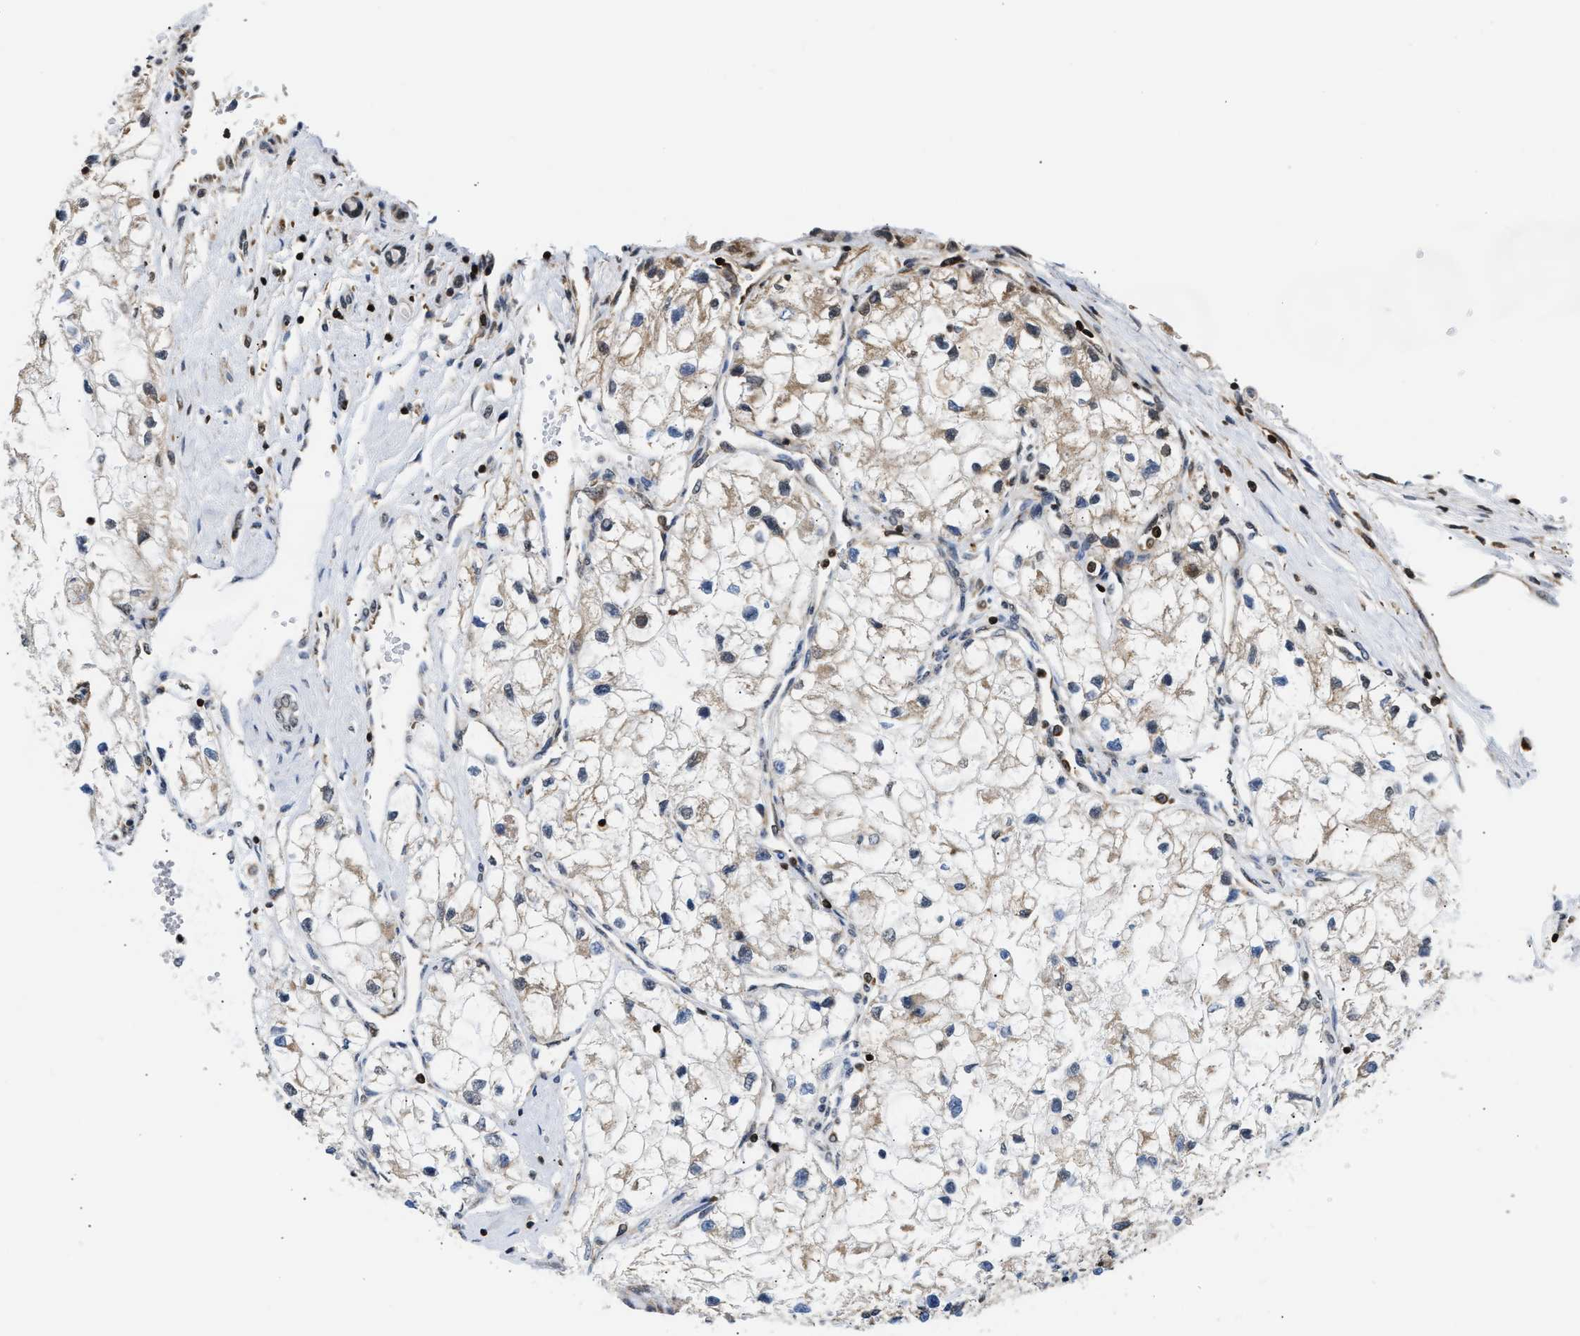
{"staining": {"intensity": "weak", "quantity": "25%-75%", "location": "cytoplasmic/membranous,nuclear"}, "tissue": "renal cancer", "cell_type": "Tumor cells", "image_type": "cancer", "snomed": [{"axis": "morphology", "description": "Adenocarcinoma, NOS"}, {"axis": "topography", "description": "Kidney"}], "caption": "Immunohistochemical staining of renal adenocarcinoma shows weak cytoplasmic/membranous and nuclear protein staining in approximately 25%-75% of tumor cells. The staining is performed using DAB (3,3'-diaminobenzidine) brown chromogen to label protein expression. The nuclei are counter-stained blue using hematoxylin.", "gene": "STK10", "patient": {"sex": "female", "age": 70}}